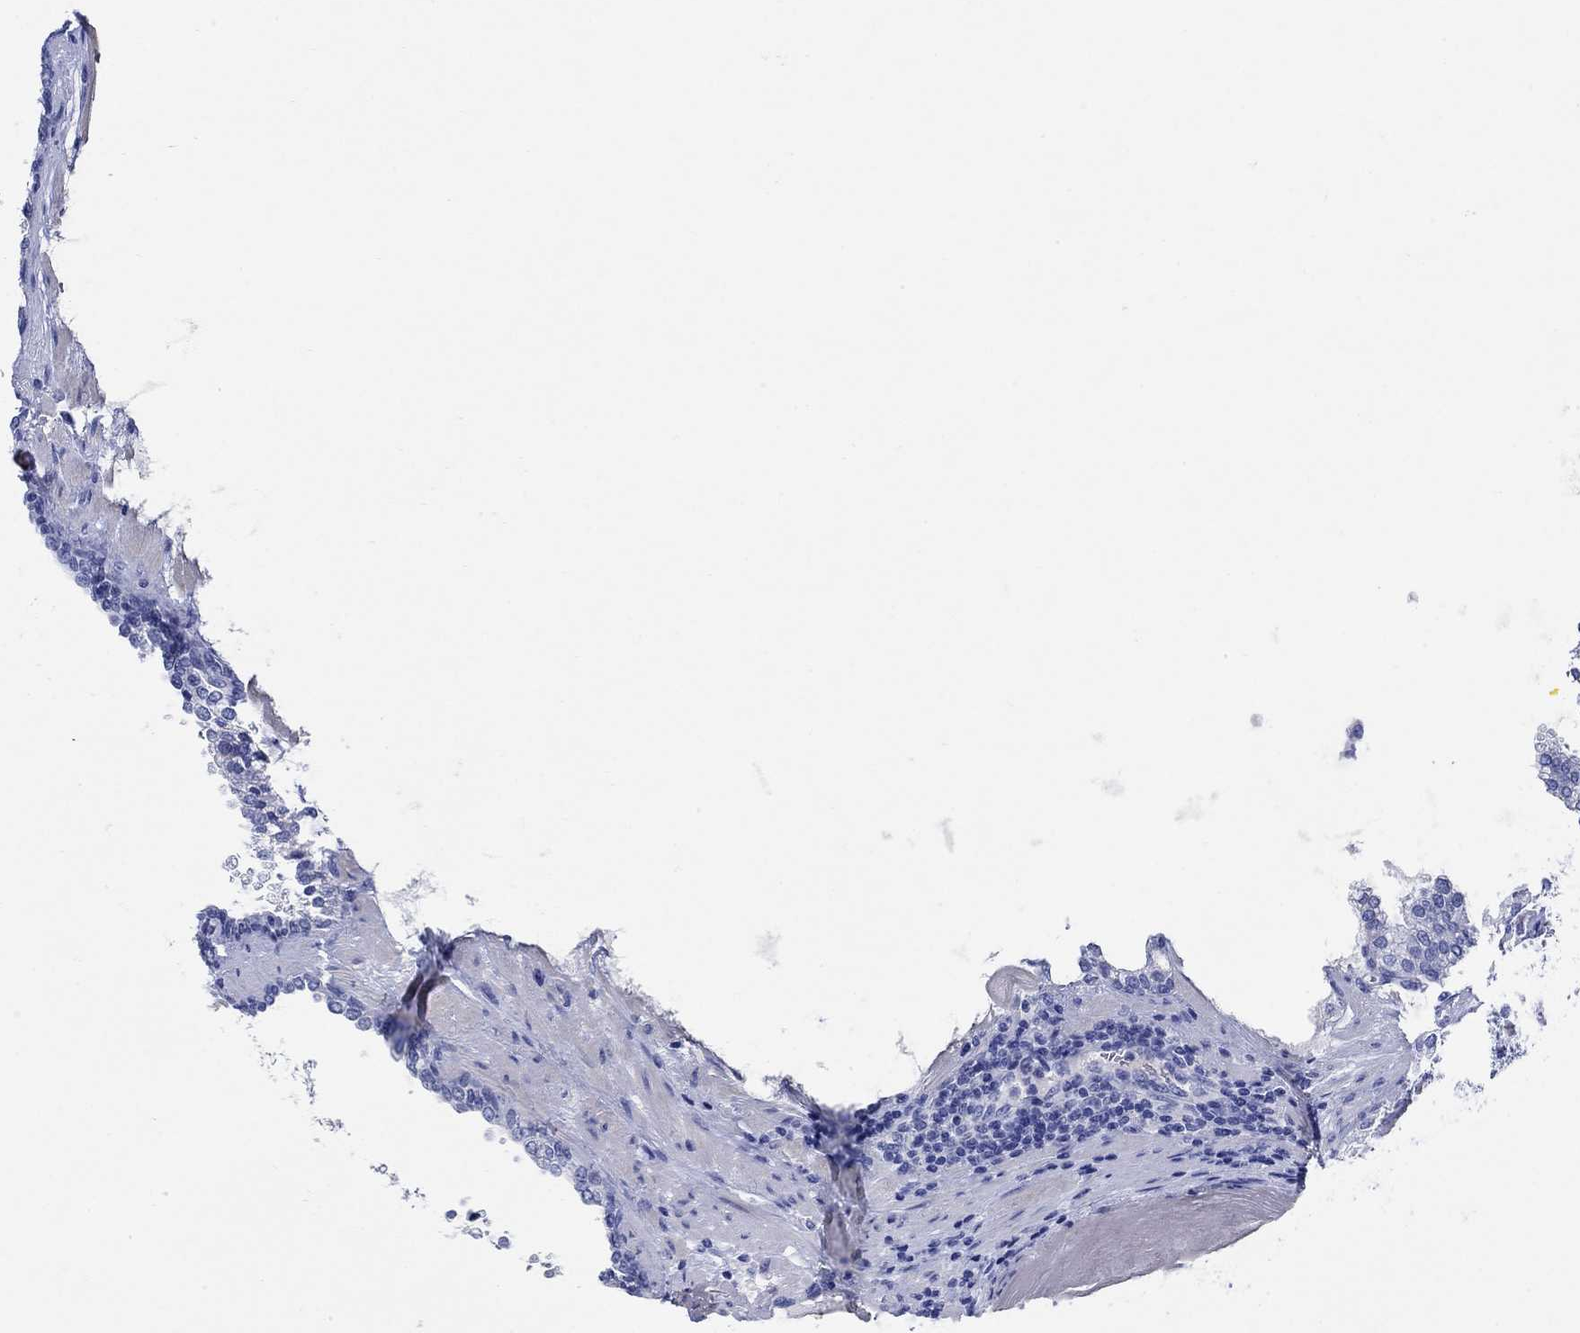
{"staining": {"intensity": "negative", "quantity": "none", "location": "none"}, "tissue": "prostate cancer", "cell_type": "Tumor cells", "image_type": "cancer", "snomed": [{"axis": "morphology", "description": "Adenocarcinoma, Low grade"}, {"axis": "topography", "description": "Prostate"}], "caption": "An immunohistochemistry micrograph of adenocarcinoma (low-grade) (prostate) is shown. There is no staining in tumor cells of adenocarcinoma (low-grade) (prostate).", "gene": "P2RY6", "patient": {"sex": "male", "age": 60}}